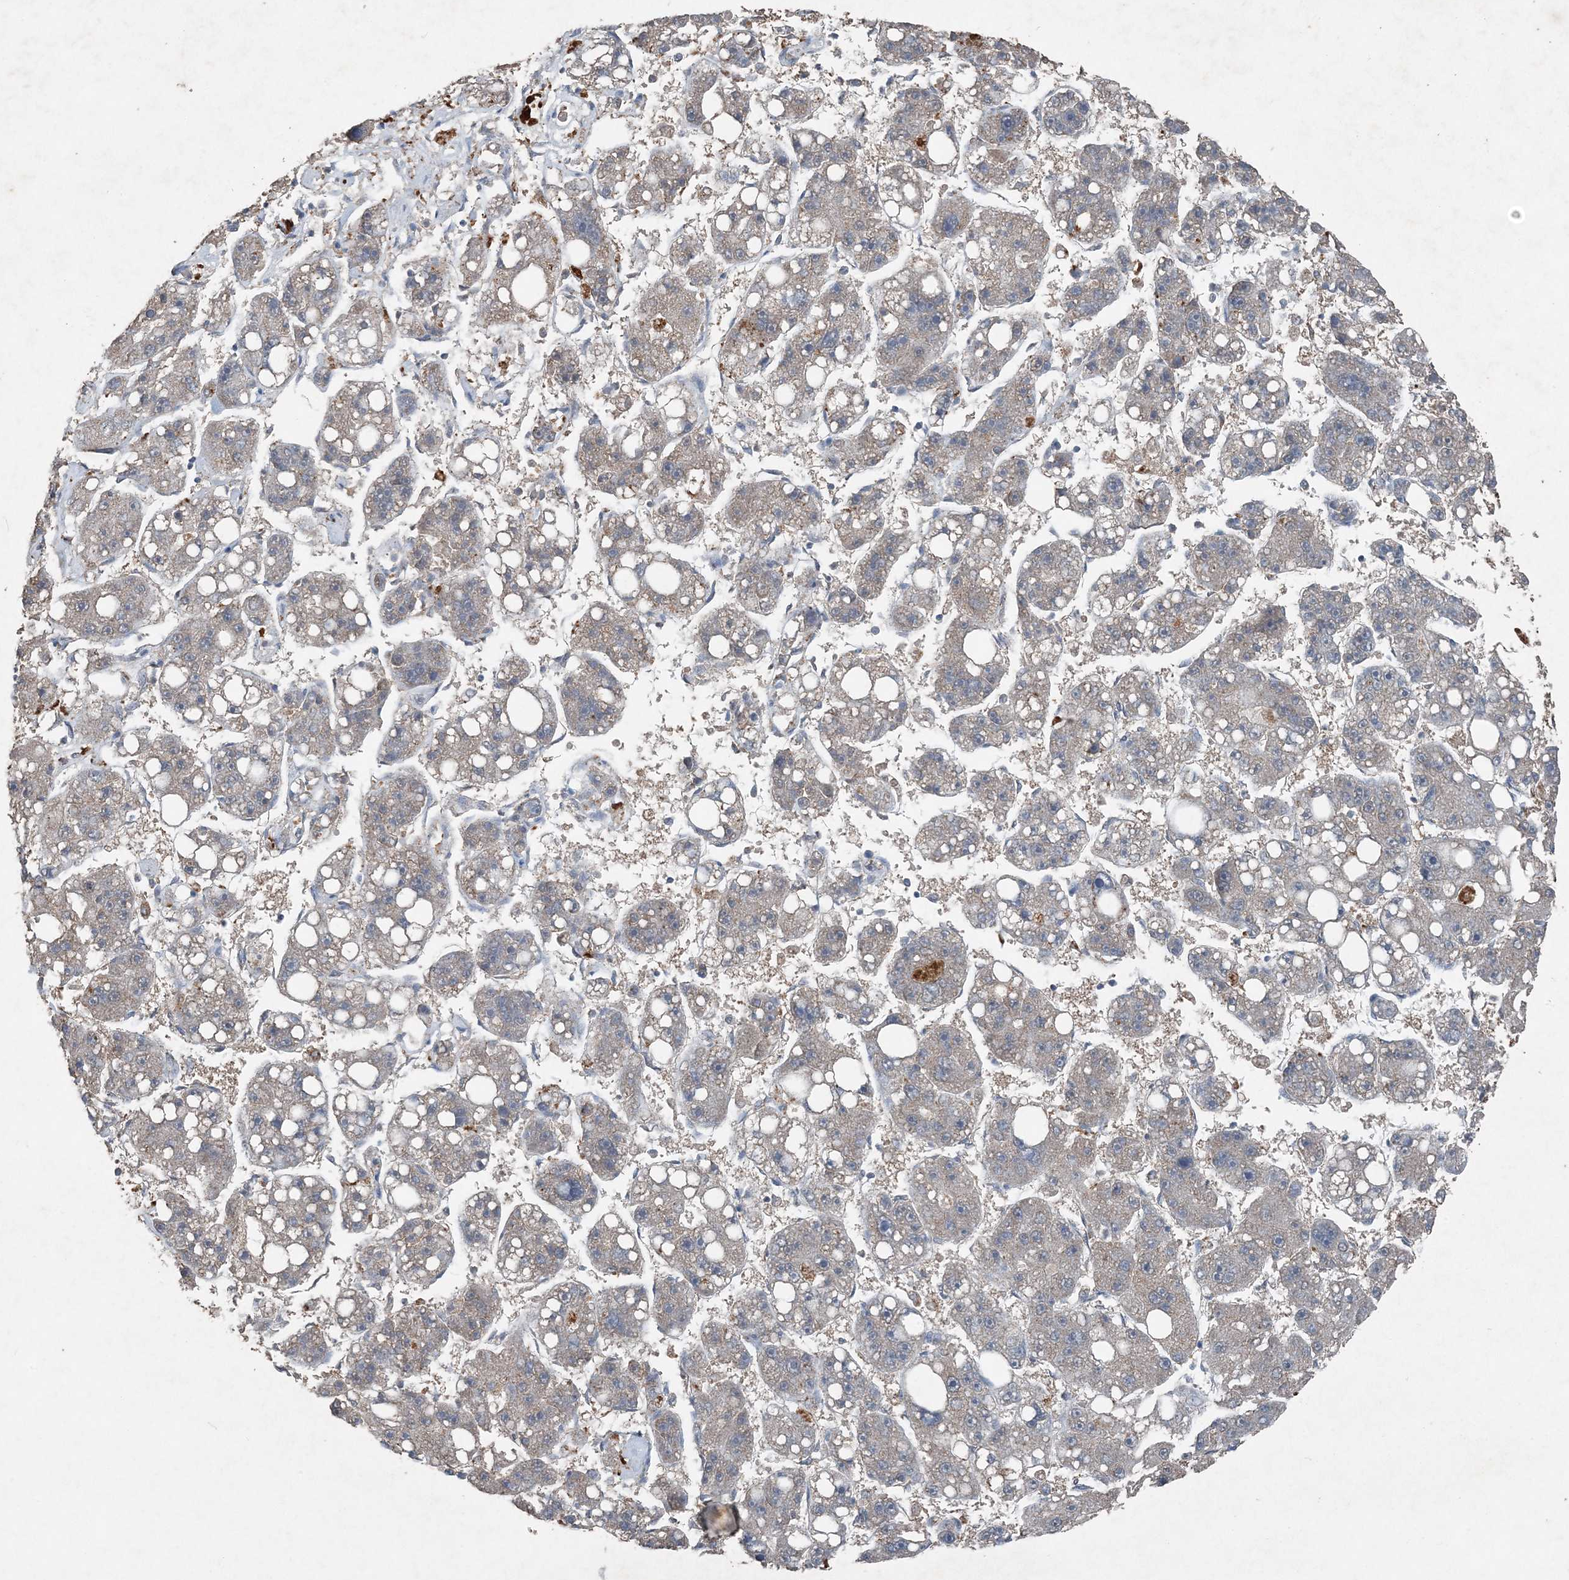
{"staining": {"intensity": "weak", "quantity": "<25%", "location": "cytoplasmic/membranous"}, "tissue": "liver cancer", "cell_type": "Tumor cells", "image_type": "cancer", "snomed": [{"axis": "morphology", "description": "Carcinoma, Hepatocellular, NOS"}, {"axis": "topography", "description": "Liver"}], "caption": "This is an immunohistochemistry (IHC) histopathology image of human hepatocellular carcinoma (liver). There is no expression in tumor cells.", "gene": "FCN3", "patient": {"sex": "female", "age": 61}}